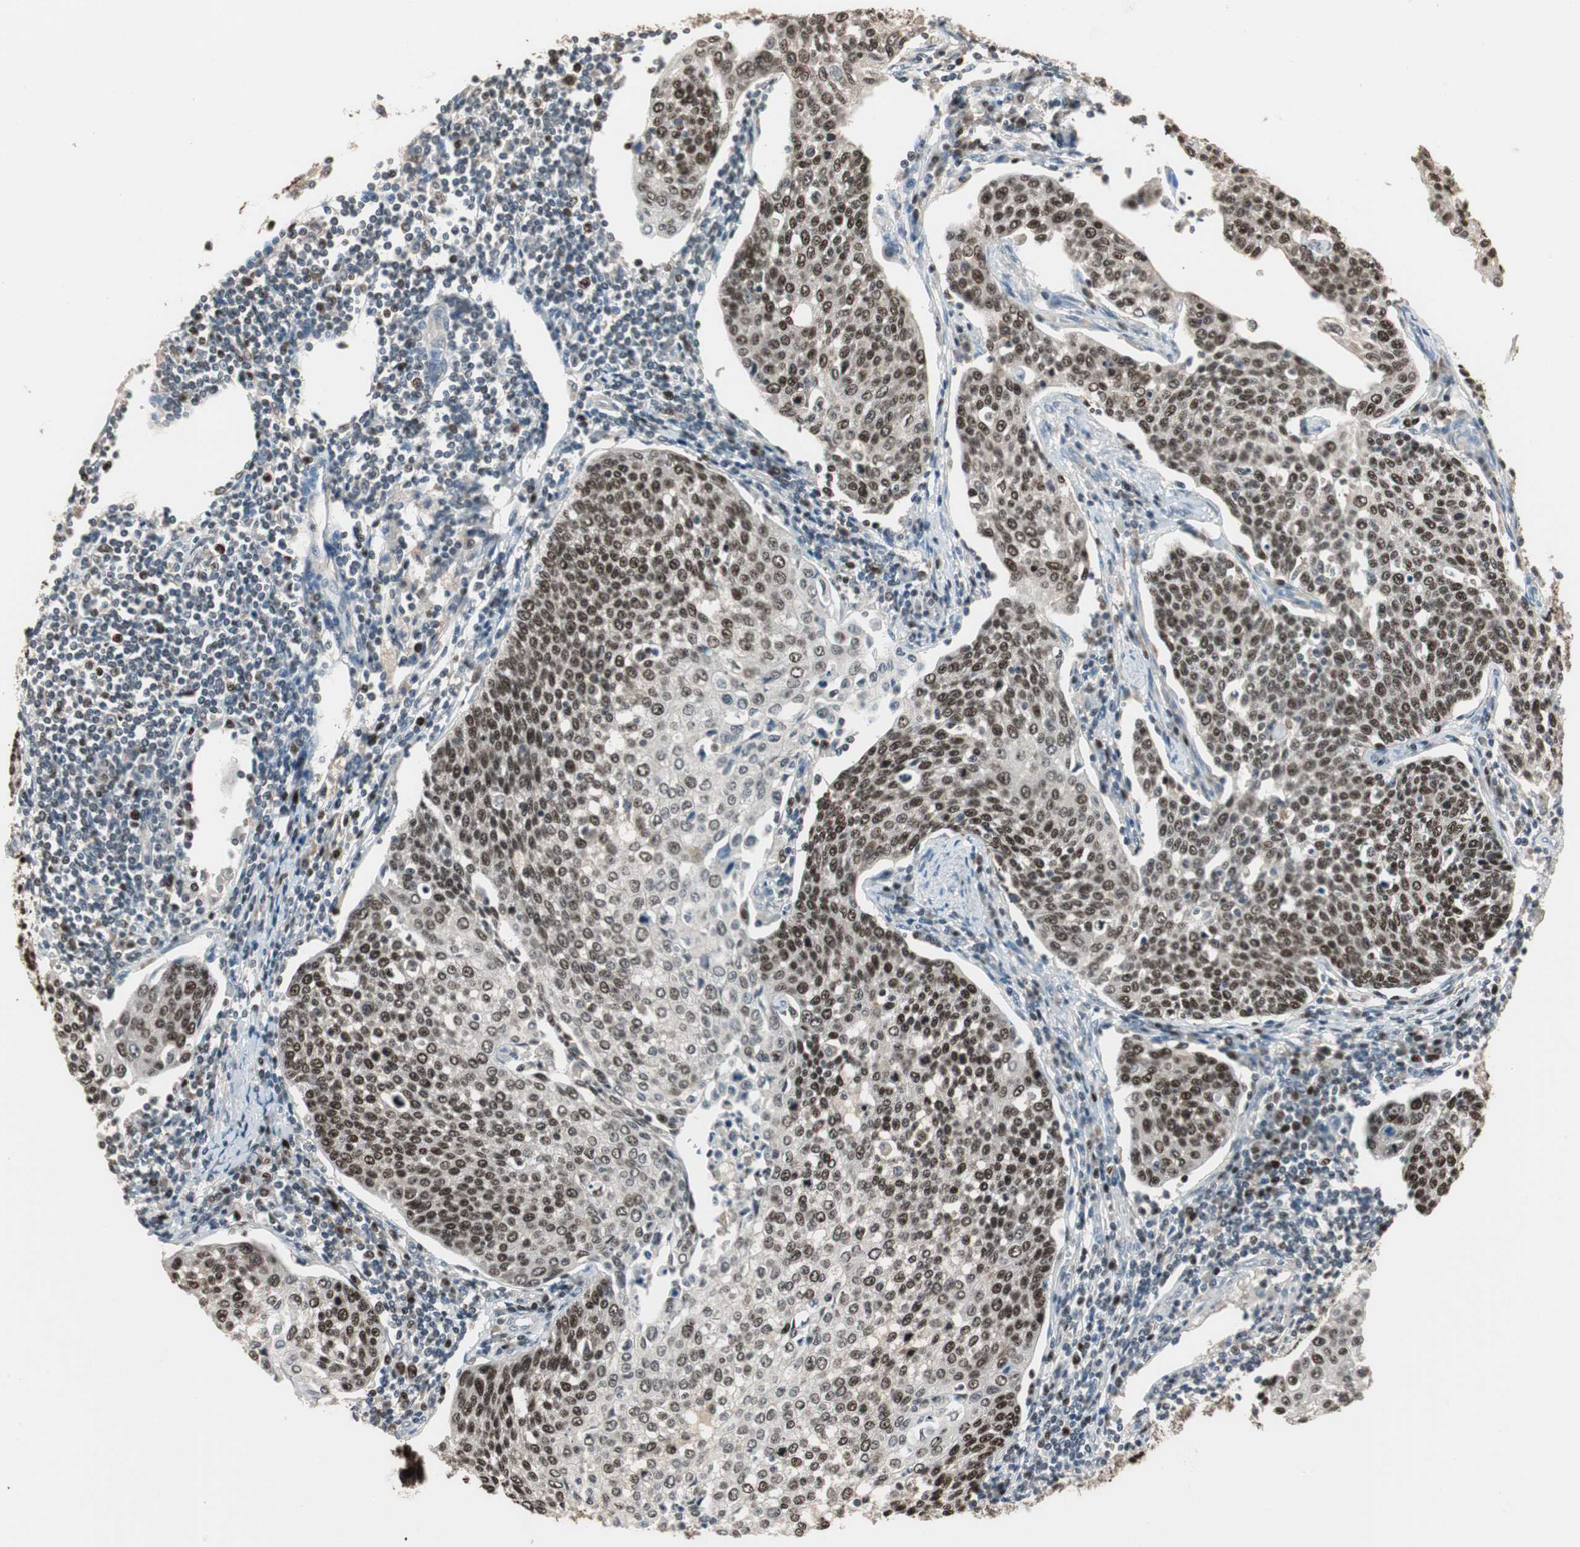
{"staining": {"intensity": "moderate", "quantity": ">75%", "location": "nuclear"}, "tissue": "cervical cancer", "cell_type": "Tumor cells", "image_type": "cancer", "snomed": [{"axis": "morphology", "description": "Squamous cell carcinoma, NOS"}, {"axis": "topography", "description": "Cervix"}], "caption": "Immunohistochemical staining of human cervical squamous cell carcinoma demonstrates moderate nuclear protein expression in about >75% of tumor cells.", "gene": "FEN1", "patient": {"sex": "female", "age": 34}}